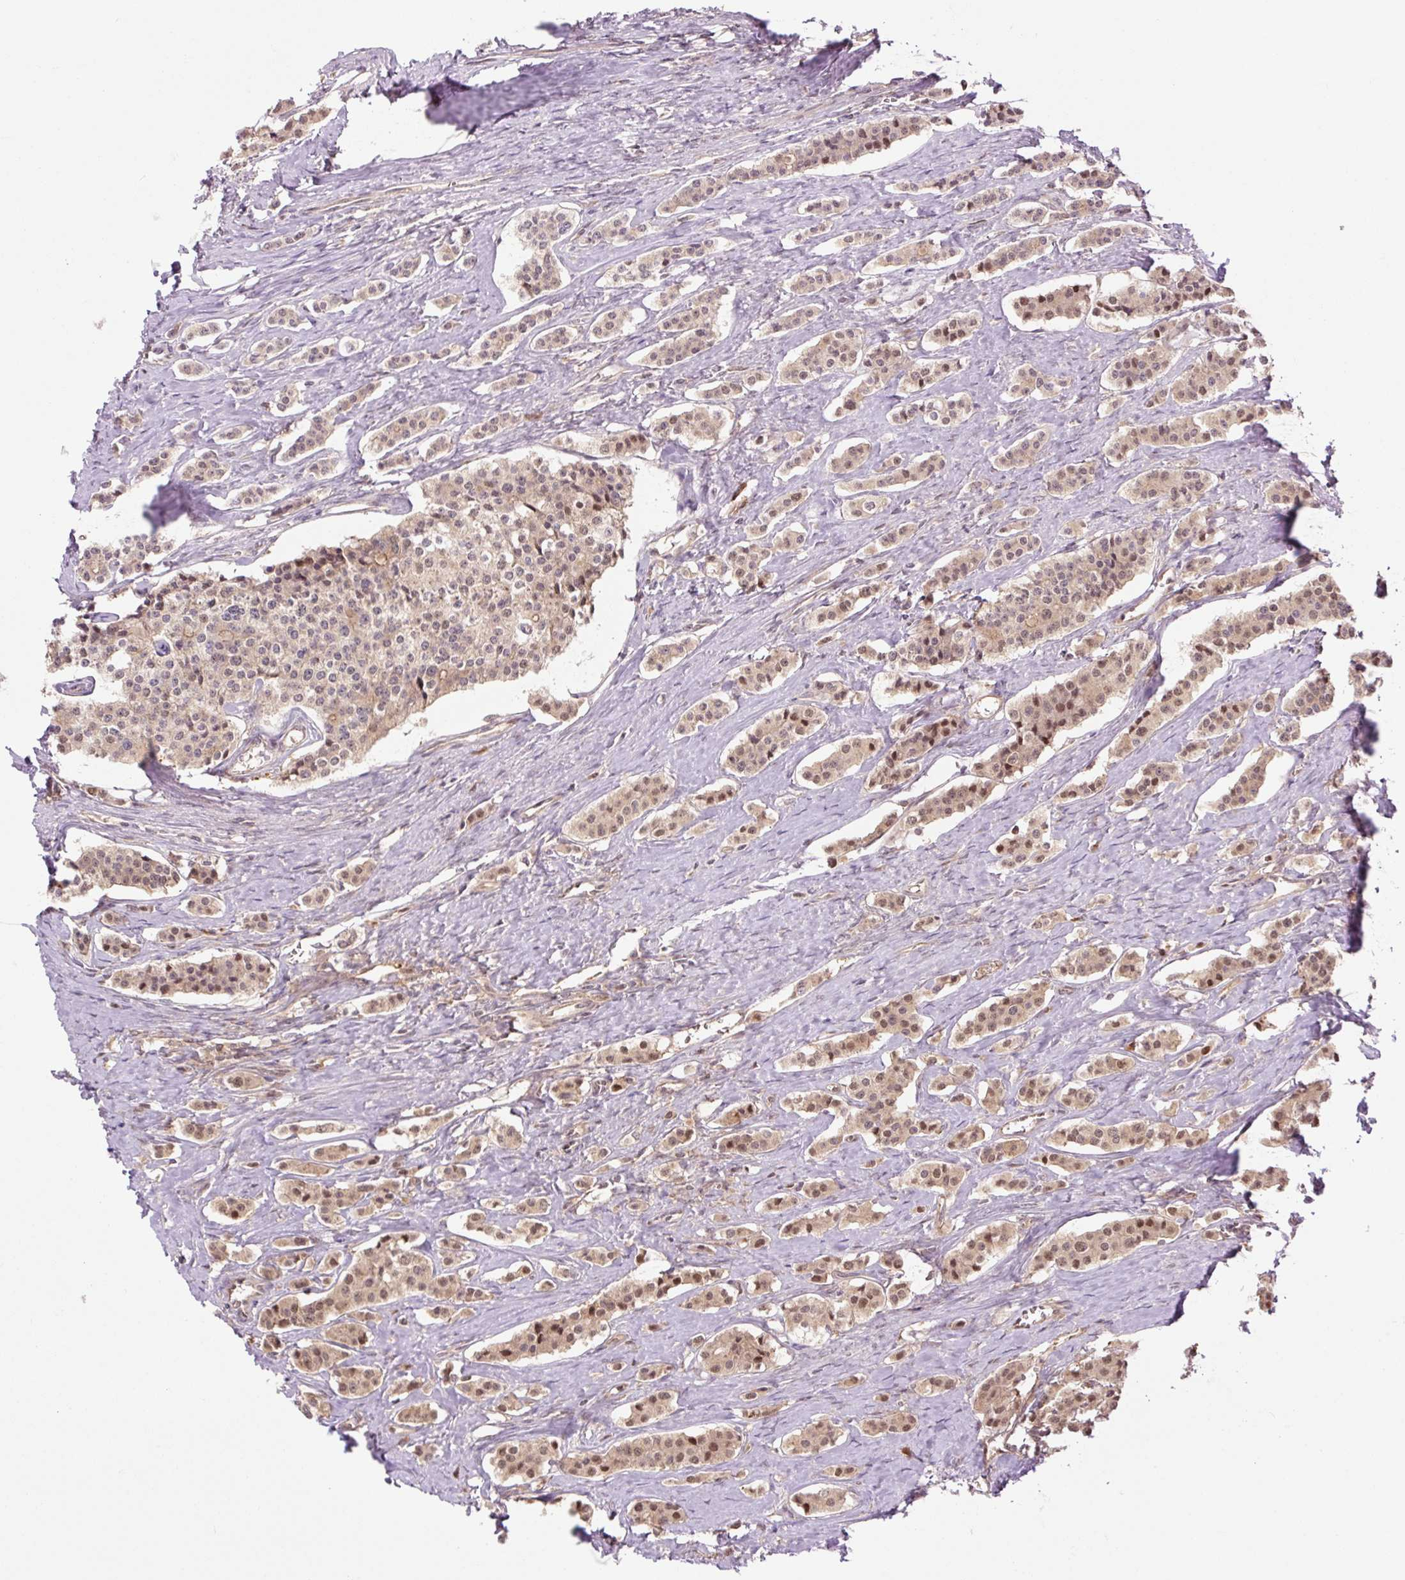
{"staining": {"intensity": "moderate", "quantity": ">75%", "location": "cytoplasmic/membranous,nuclear"}, "tissue": "carcinoid", "cell_type": "Tumor cells", "image_type": "cancer", "snomed": [{"axis": "morphology", "description": "Carcinoid, malignant, NOS"}, {"axis": "topography", "description": "Small intestine"}], "caption": "Carcinoid (malignant) stained with a brown dye demonstrates moderate cytoplasmic/membranous and nuclear positive staining in about >75% of tumor cells.", "gene": "TPT1", "patient": {"sex": "male", "age": 63}}